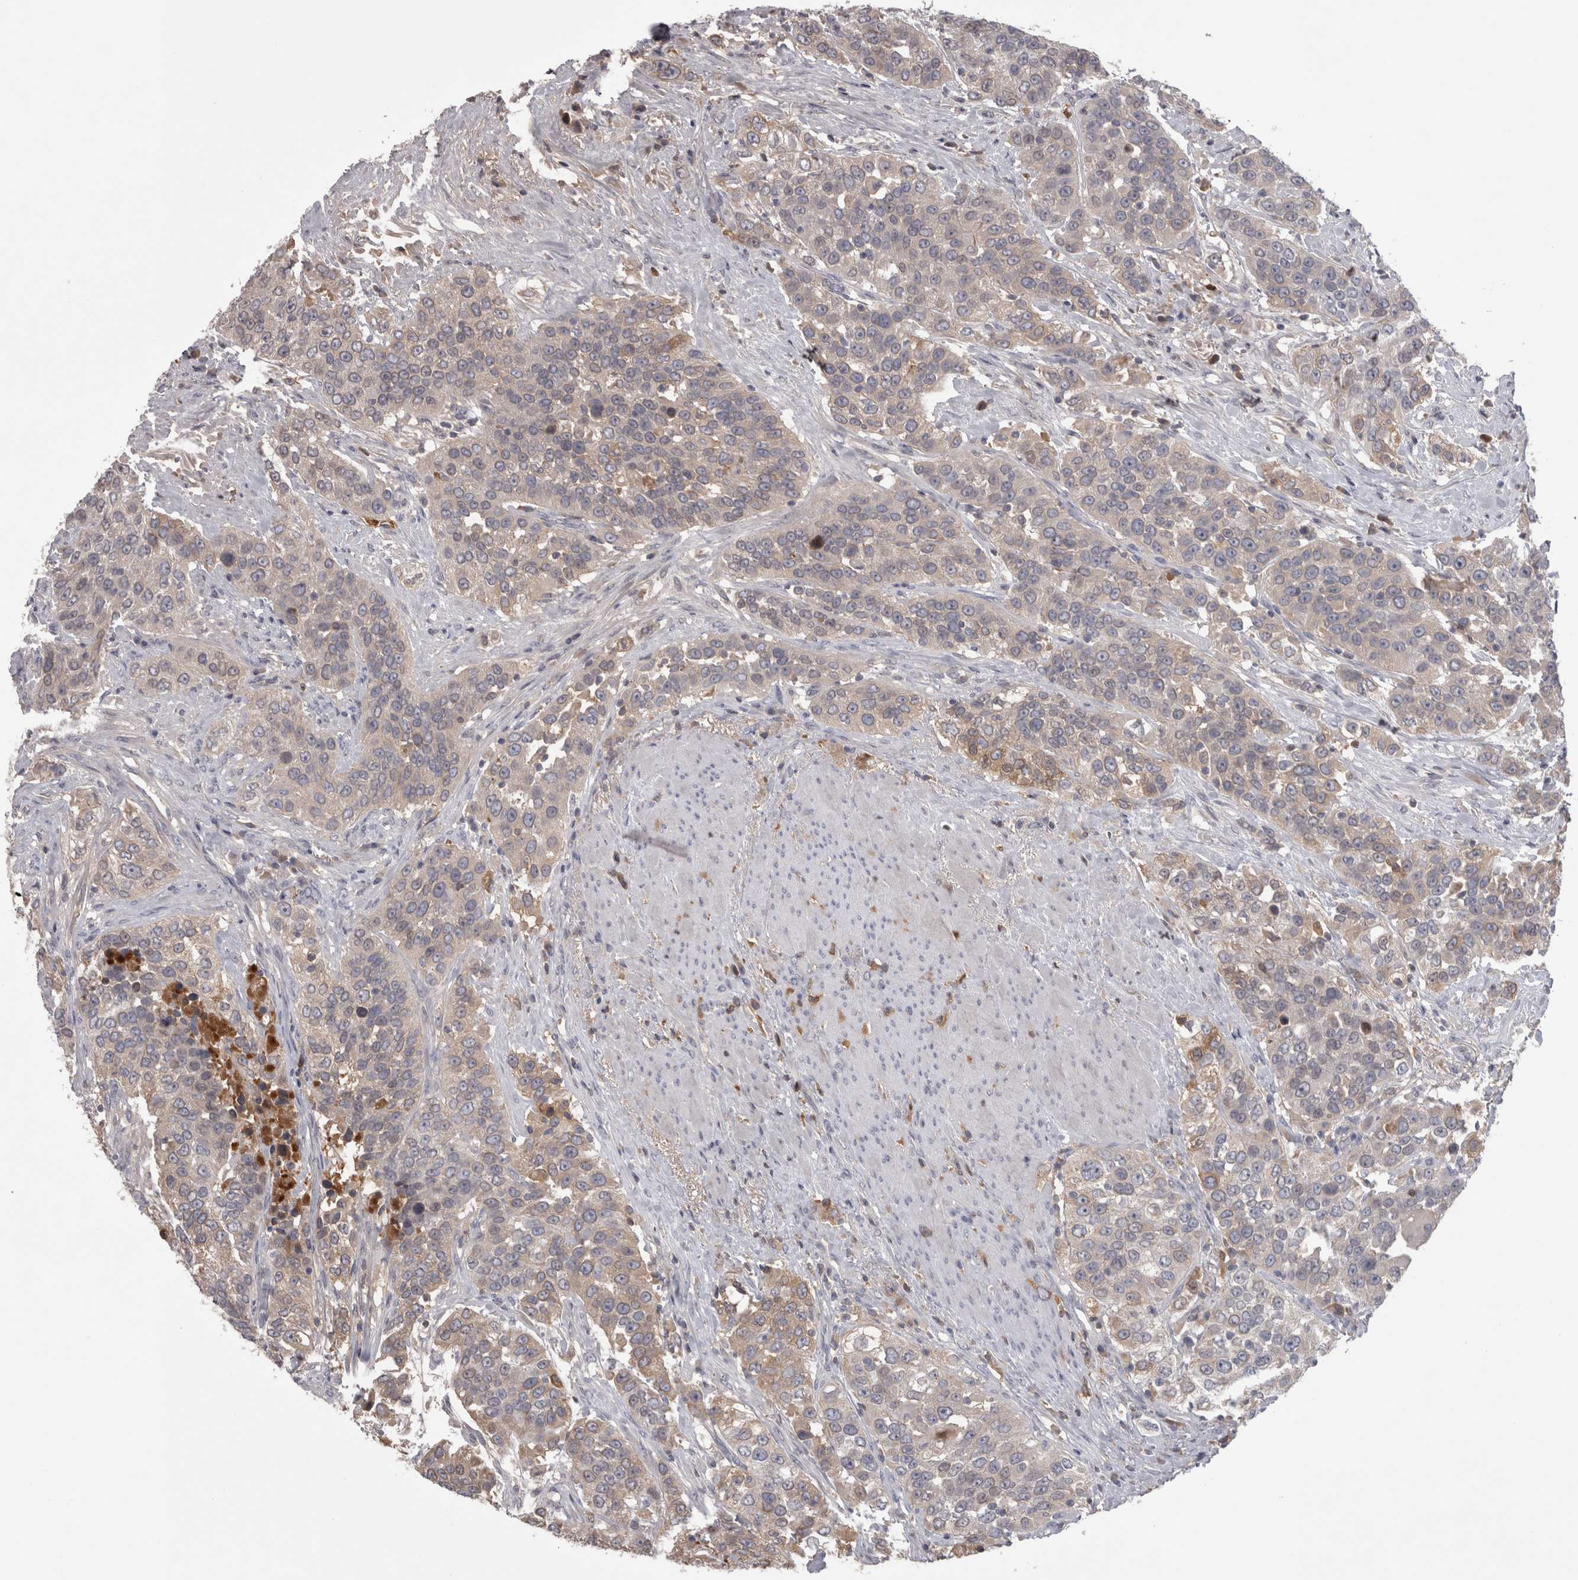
{"staining": {"intensity": "weak", "quantity": "25%-75%", "location": "cytoplasmic/membranous"}, "tissue": "urothelial cancer", "cell_type": "Tumor cells", "image_type": "cancer", "snomed": [{"axis": "morphology", "description": "Urothelial carcinoma, High grade"}, {"axis": "topography", "description": "Urinary bladder"}], "caption": "Immunohistochemistry (IHC) photomicrograph of human high-grade urothelial carcinoma stained for a protein (brown), which shows low levels of weak cytoplasmic/membranous staining in approximately 25%-75% of tumor cells.", "gene": "SAA4", "patient": {"sex": "female", "age": 80}}